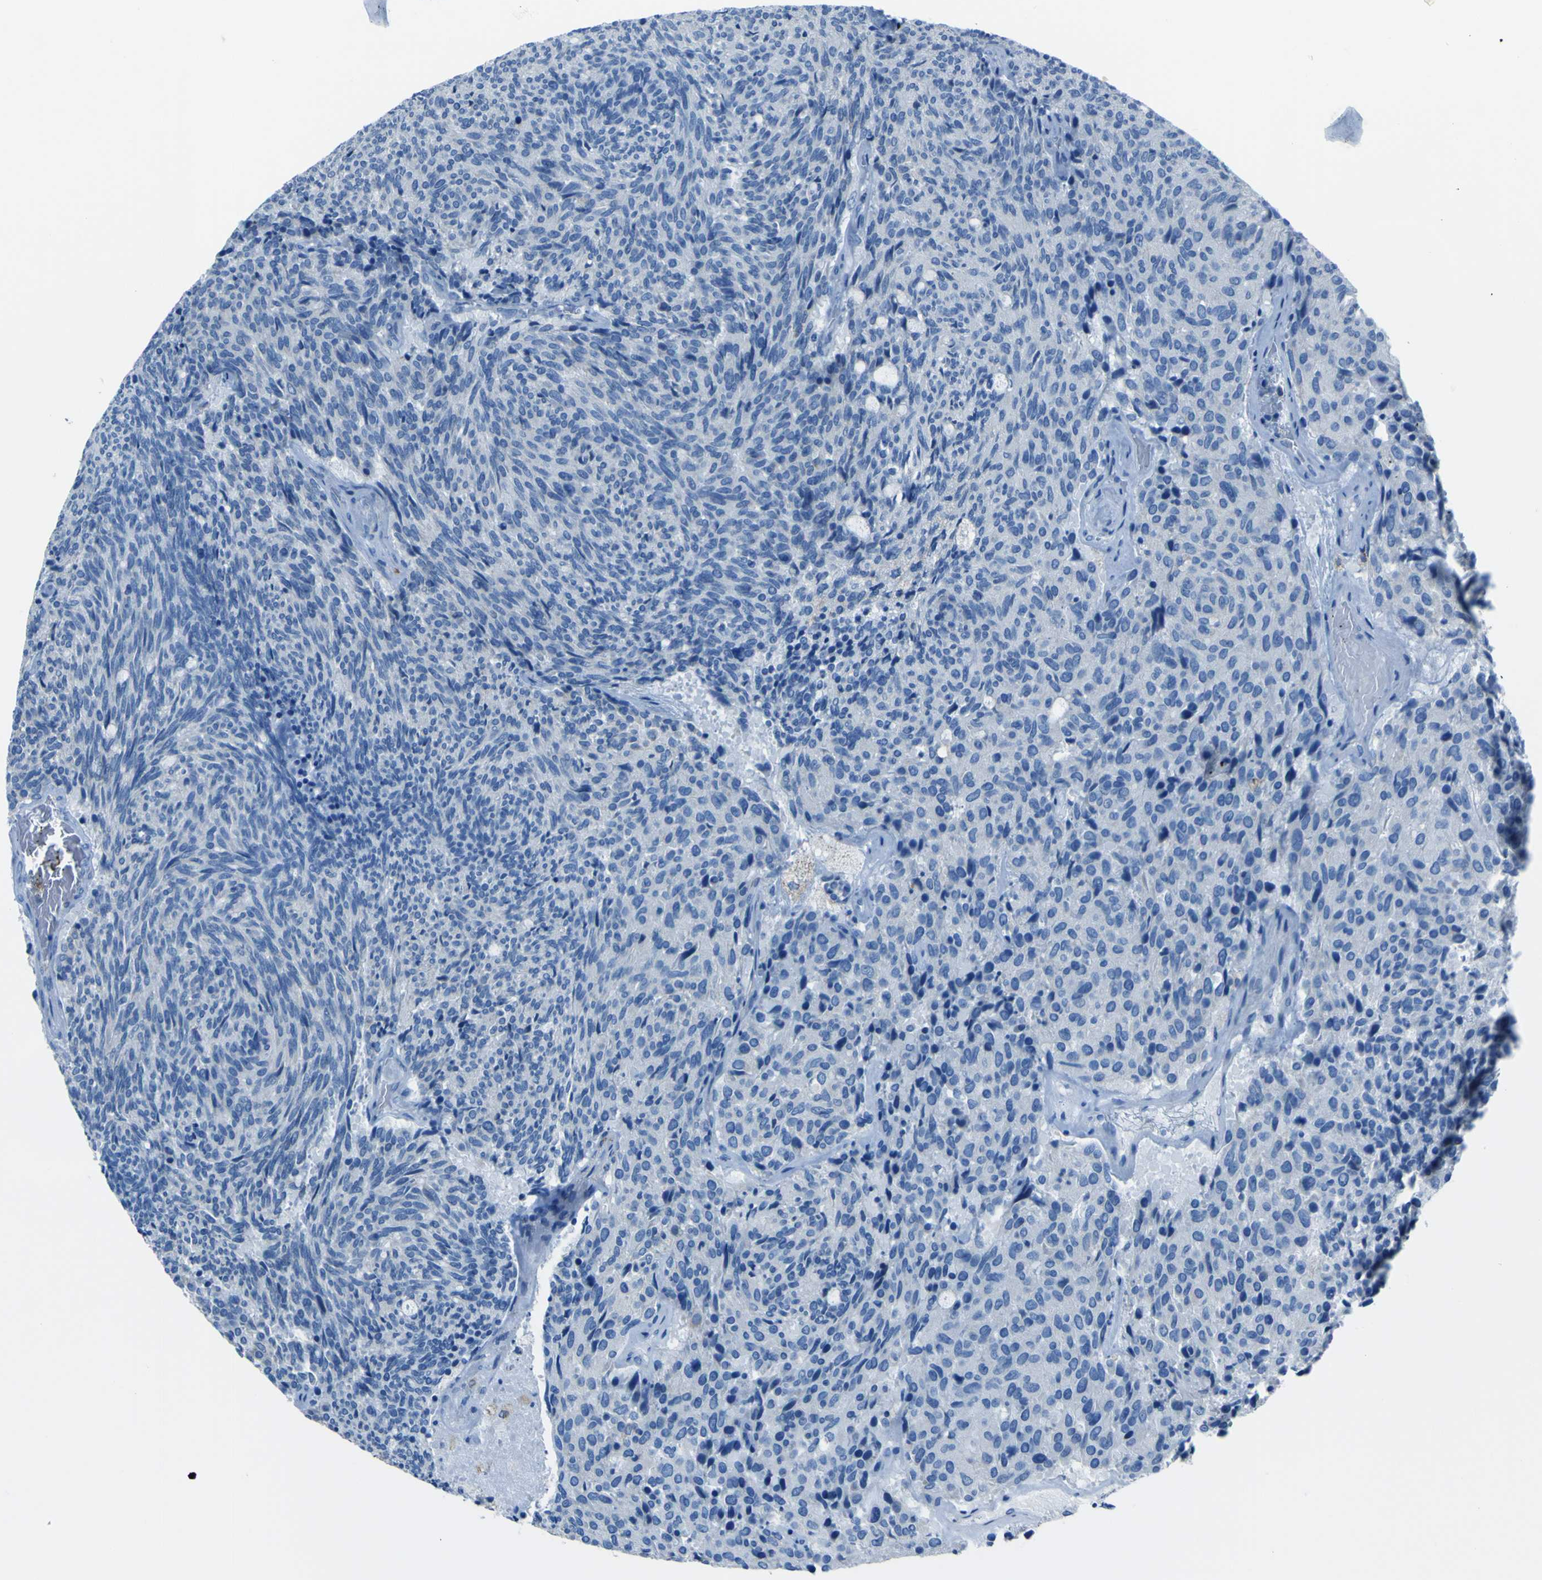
{"staining": {"intensity": "negative", "quantity": "none", "location": "none"}, "tissue": "carcinoid", "cell_type": "Tumor cells", "image_type": "cancer", "snomed": [{"axis": "morphology", "description": "Carcinoid, malignant, NOS"}, {"axis": "topography", "description": "Pancreas"}], "caption": "Immunohistochemical staining of human carcinoid exhibits no significant expression in tumor cells.", "gene": "ACSL1", "patient": {"sex": "female", "age": 54}}